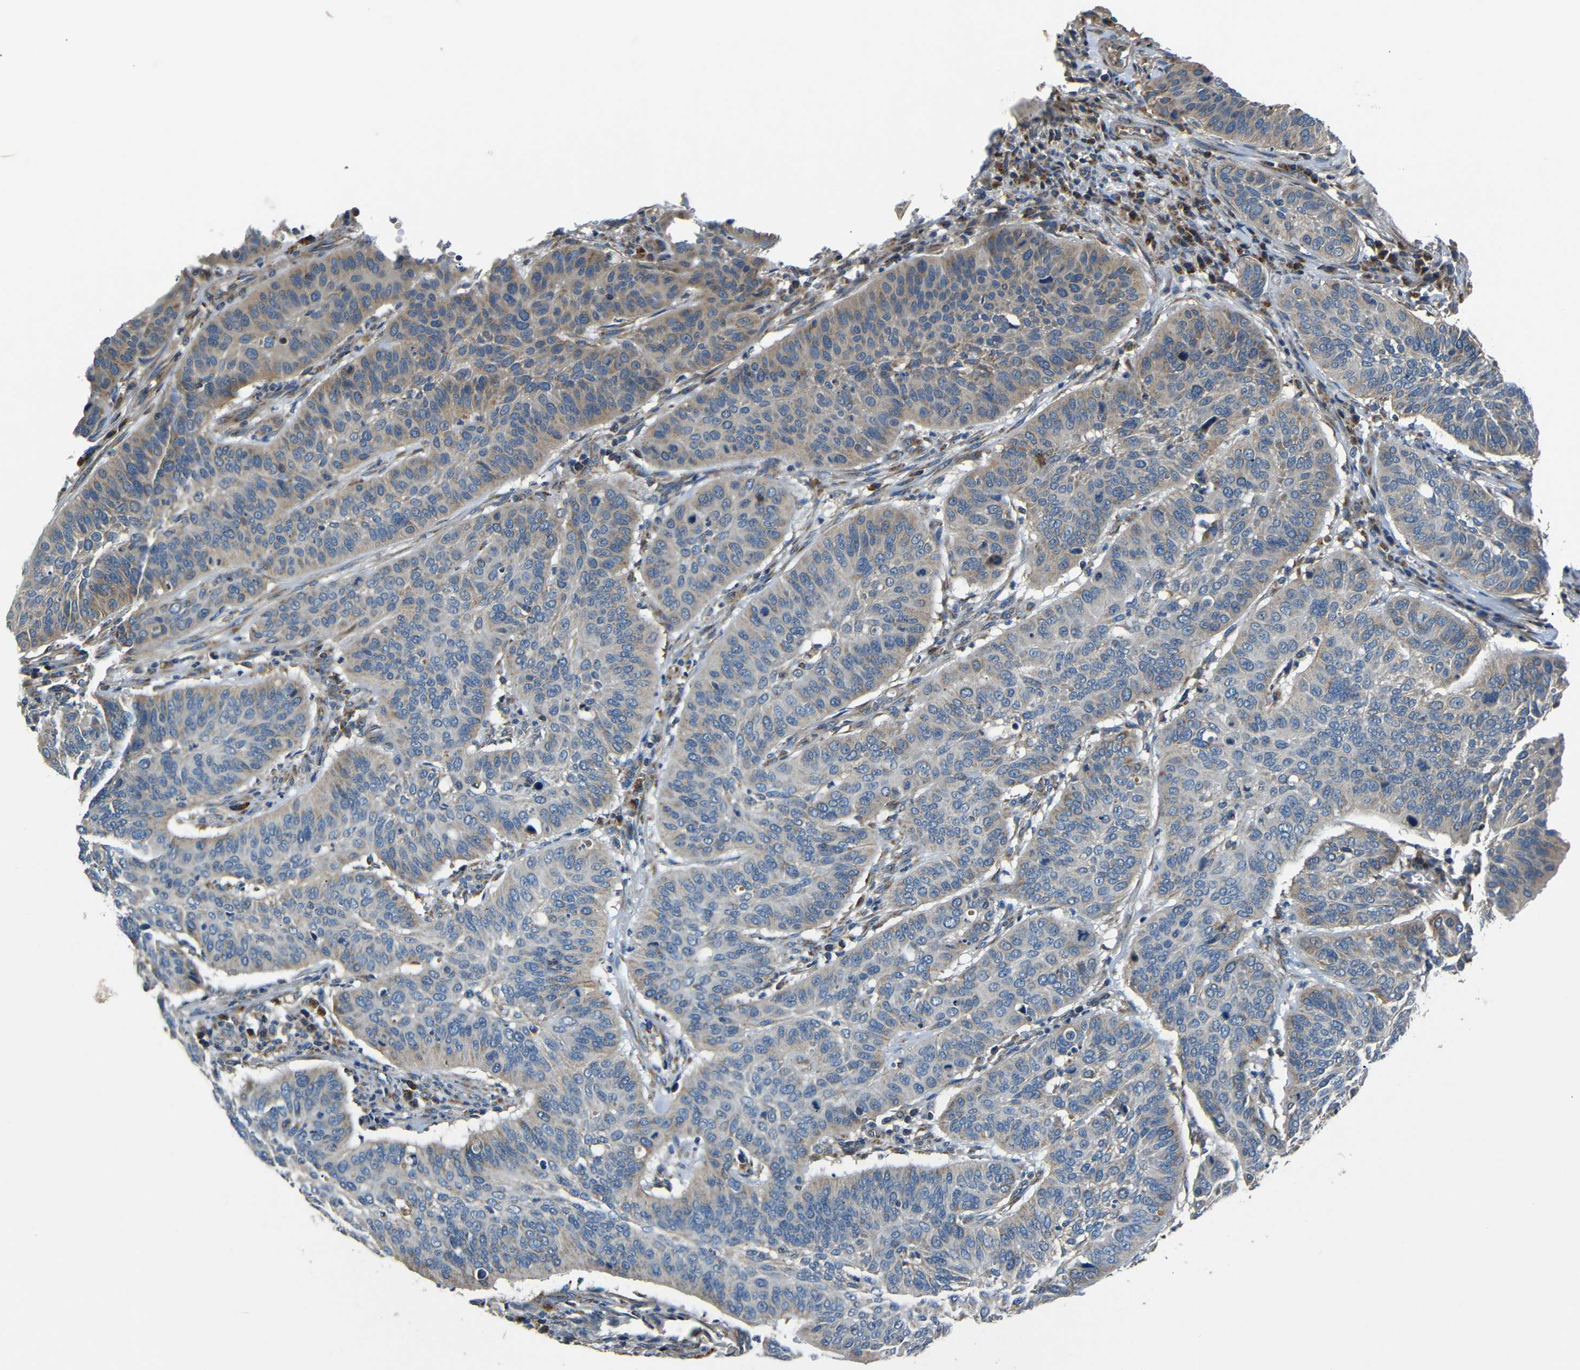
{"staining": {"intensity": "moderate", "quantity": "25%-75%", "location": "cytoplasmic/membranous"}, "tissue": "cervical cancer", "cell_type": "Tumor cells", "image_type": "cancer", "snomed": [{"axis": "morphology", "description": "Squamous cell carcinoma, NOS"}, {"axis": "topography", "description": "Cervix"}], "caption": "There is medium levels of moderate cytoplasmic/membranous expression in tumor cells of squamous cell carcinoma (cervical), as demonstrated by immunohistochemical staining (brown color).", "gene": "NETO2", "patient": {"sex": "female", "age": 39}}